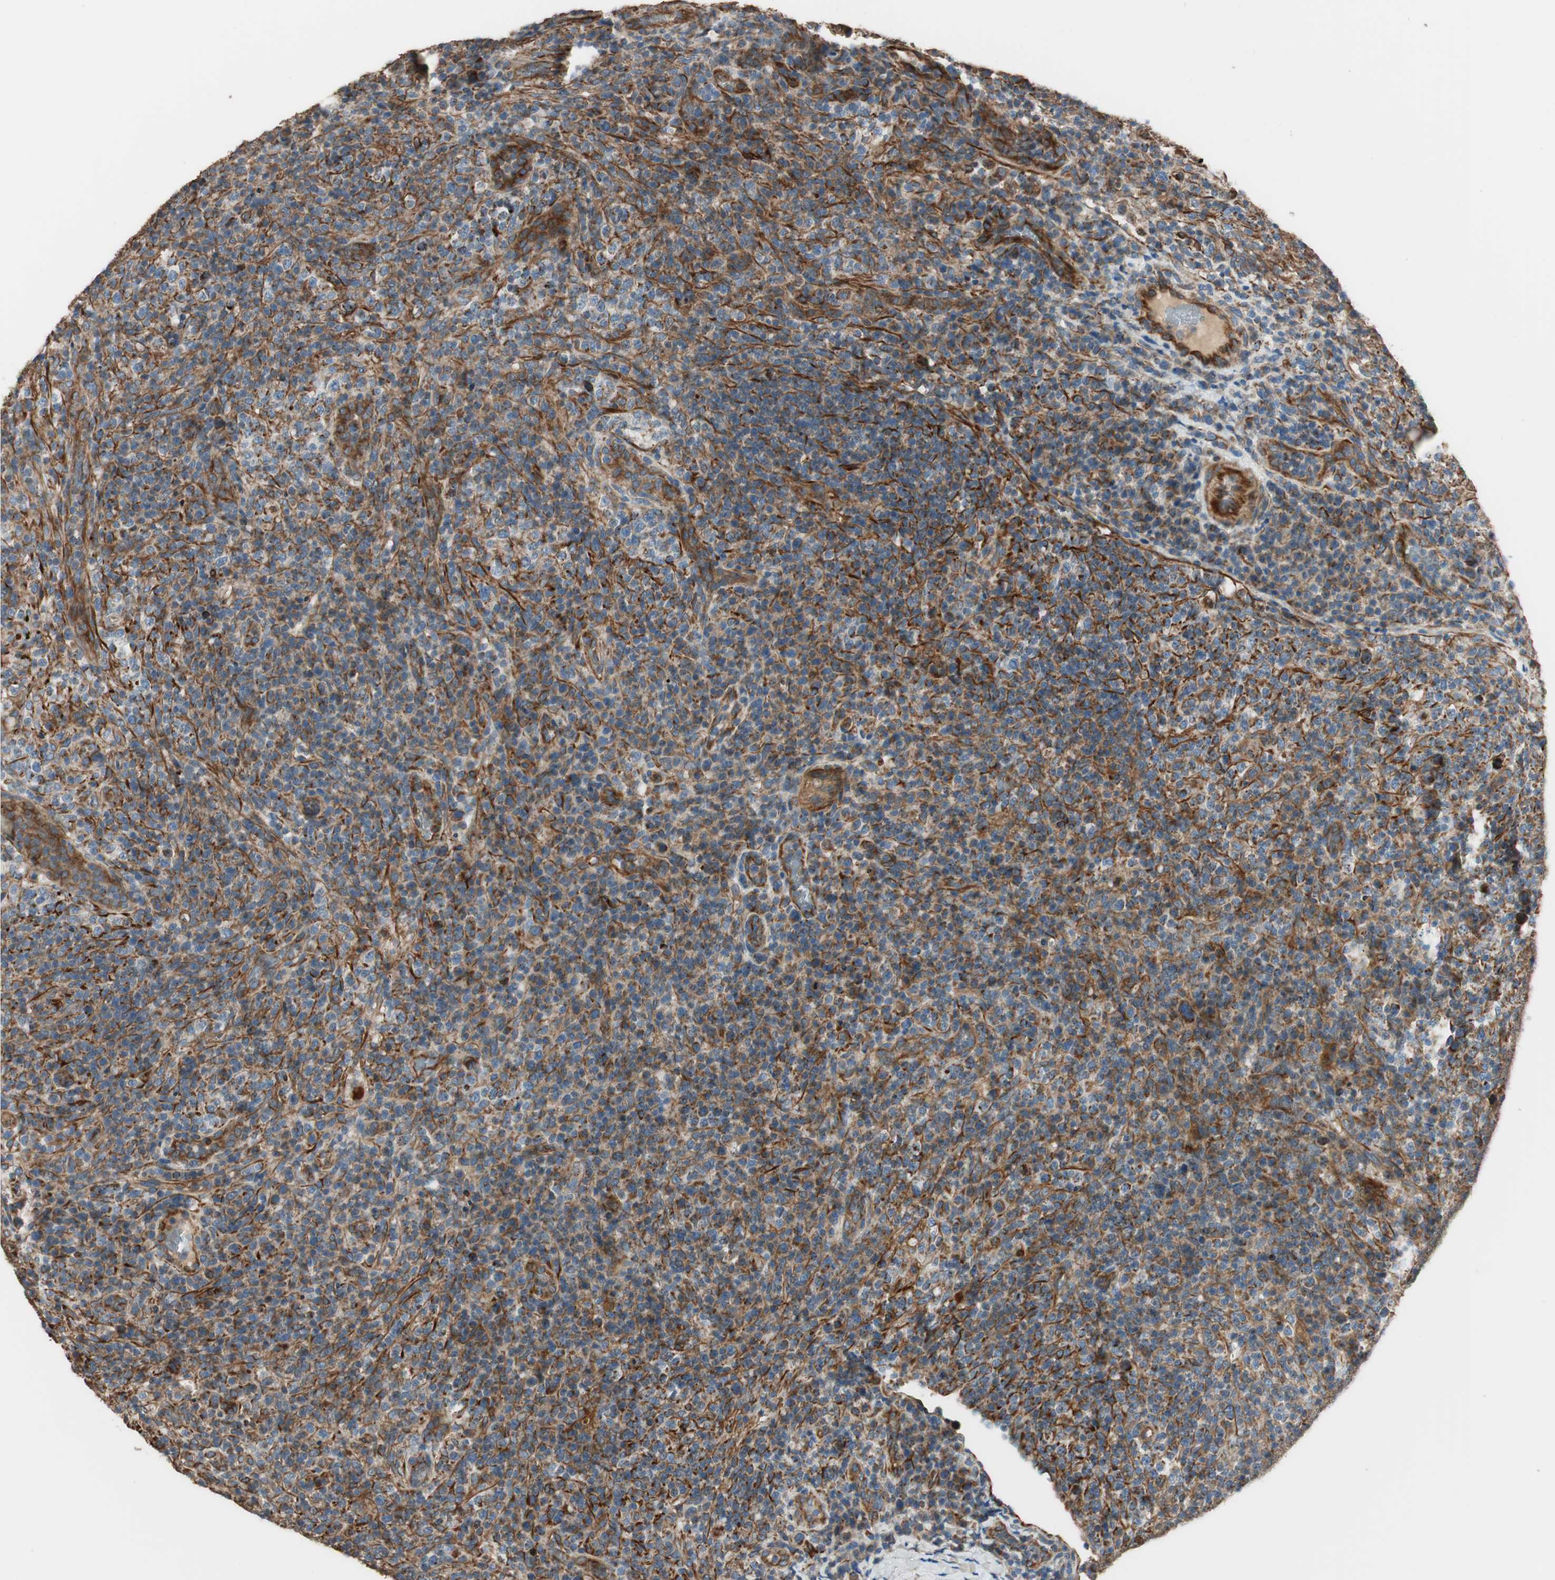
{"staining": {"intensity": "weak", "quantity": "<25%", "location": "cytoplasmic/membranous"}, "tissue": "lymphoma", "cell_type": "Tumor cells", "image_type": "cancer", "snomed": [{"axis": "morphology", "description": "Malignant lymphoma, non-Hodgkin's type, High grade"}, {"axis": "topography", "description": "Lymph node"}], "caption": "Immunohistochemistry (IHC) image of lymphoma stained for a protein (brown), which demonstrates no positivity in tumor cells. (Brightfield microscopy of DAB (3,3'-diaminobenzidine) IHC at high magnification).", "gene": "SRCIN1", "patient": {"sex": "female", "age": 76}}